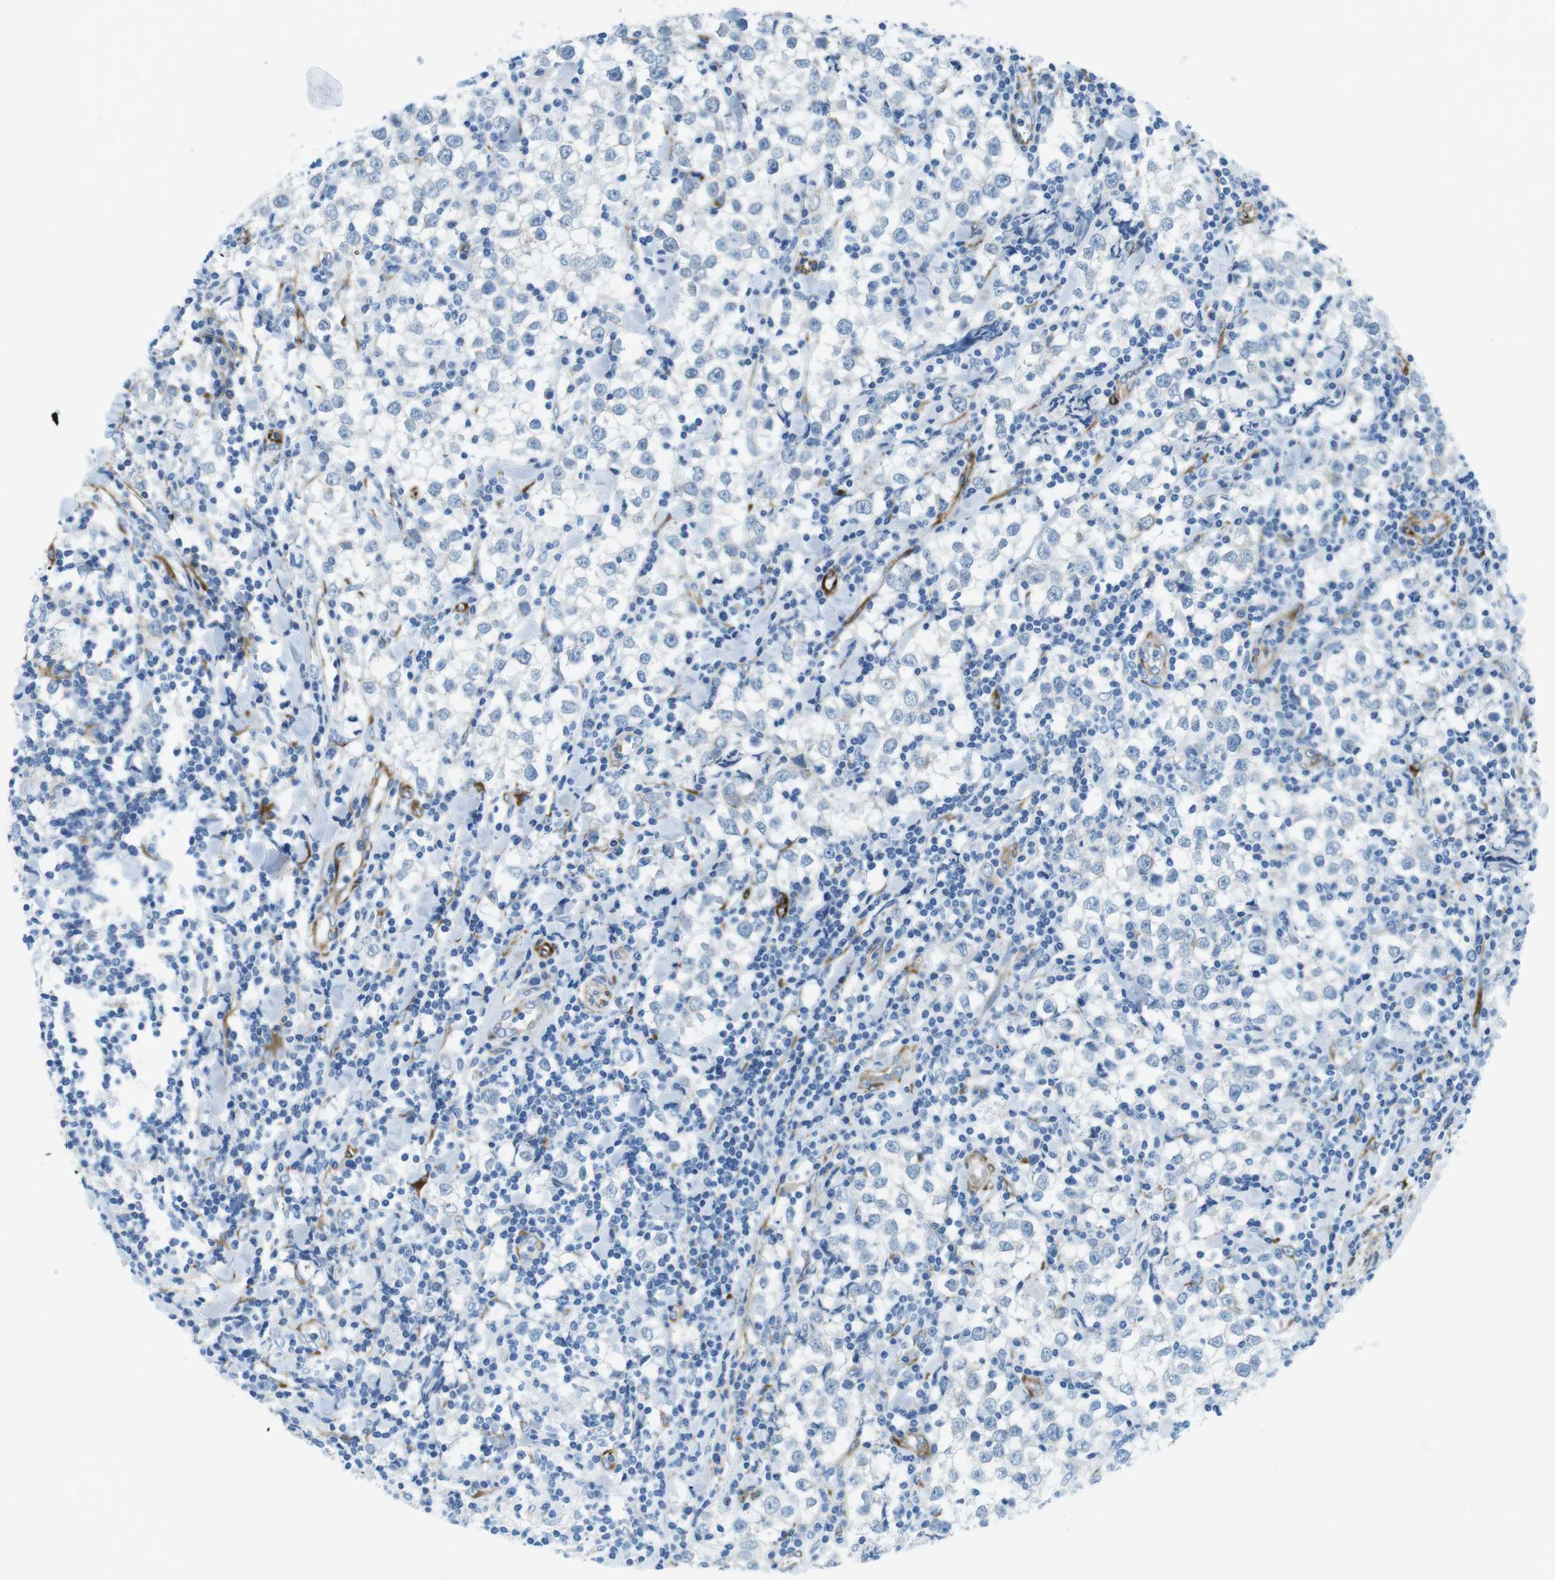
{"staining": {"intensity": "negative", "quantity": "none", "location": "none"}, "tissue": "testis cancer", "cell_type": "Tumor cells", "image_type": "cancer", "snomed": [{"axis": "morphology", "description": "Seminoma, NOS"}, {"axis": "morphology", "description": "Carcinoma, Embryonal, NOS"}, {"axis": "topography", "description": "Testis"}], "caption": "Testis embryonal carcinoma was stained to show a protein in brown. There is no significant expression in tumor cells.", "gene": "EMP2", "patient": {"sex": "male", "age": 36}}